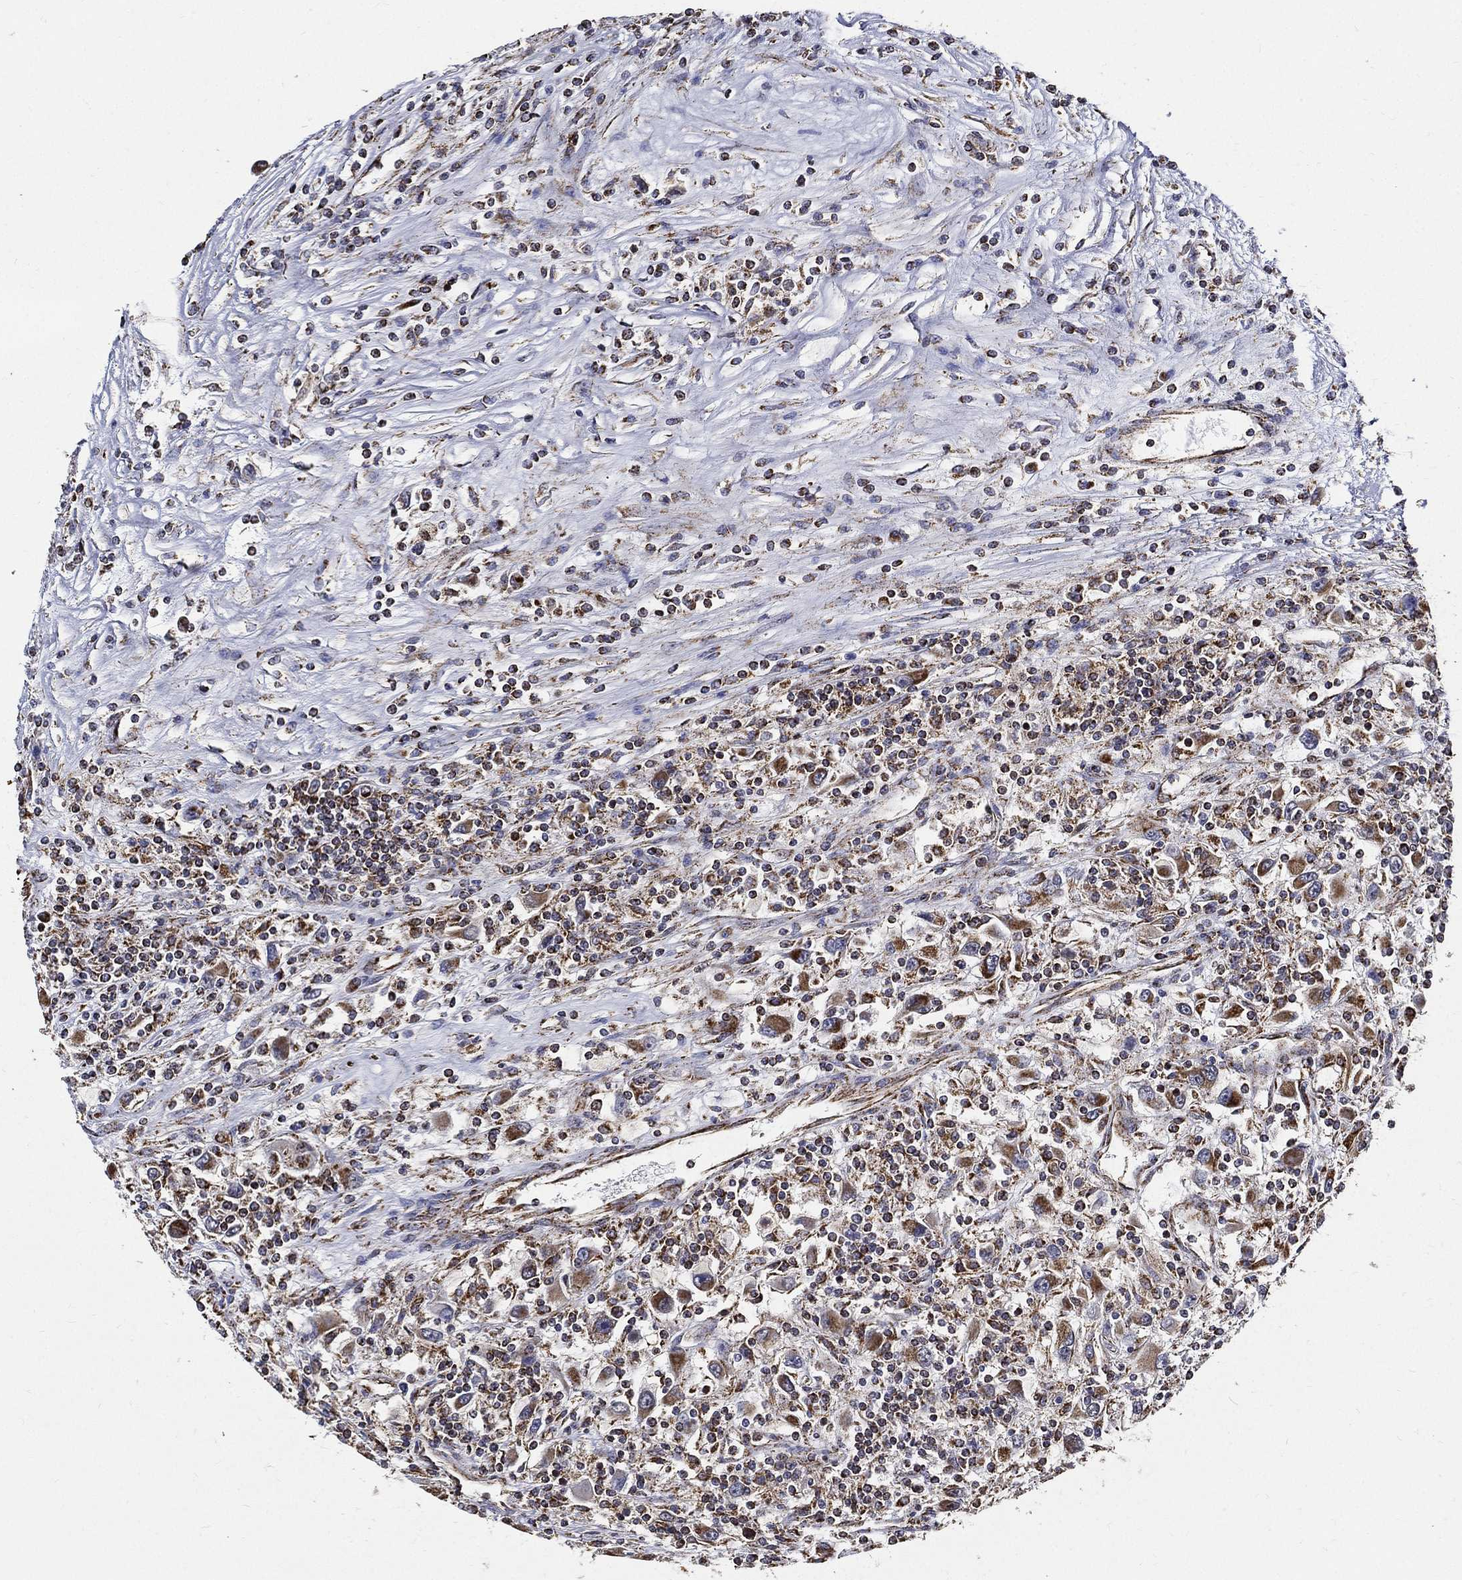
{"staining": {"intensity": "moderate", "quantity": "25%-75%", "location": "cytoplasmic/membranous"}, "tissue": "renal cancer", "cell_type": "Tumor cells", "image_type": "cancer", "snomed": [{"axis": "morphology", "description": "Adenocarcinoma, NOS"}, {"axis": "topography", "description": "Kidney"}], "caption": "Immunohistochemical staining of renal adenocarcinoma exhibits moderate cytoplasmic/membranous protein positivity in about 25%-75% of tumor cells.", "gene": "NDUFAB1", "patient": {"sex": "female", "age": 67}}